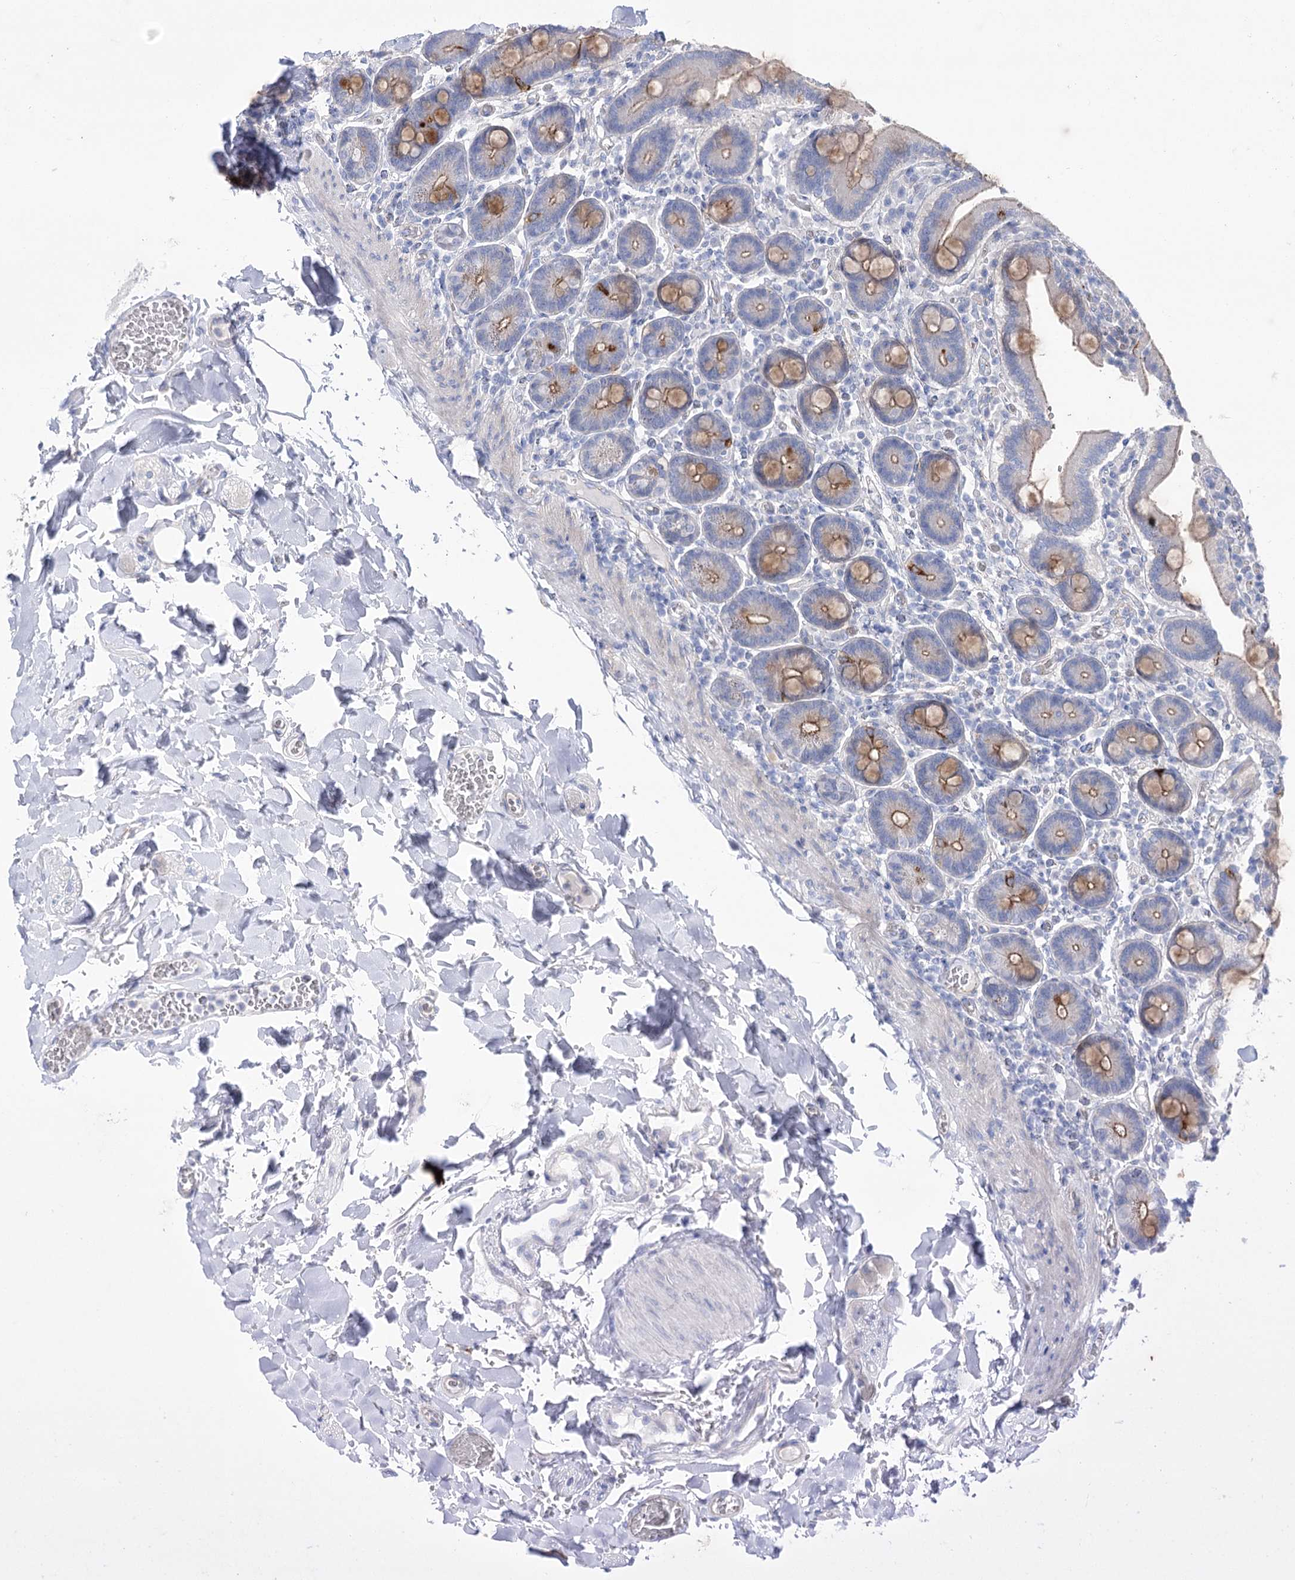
{"staining": {"intensity": "moderate", "quantity": "25%-75%", "location": "cytoplasmic/membranous"}, "tissue": "duodenum", "cell_type": "Glandular cells", "image_type": "normal", "snomed": [{"axis": "morphology", "description": "Normal tissue, NOS"}, {"axis": "topography", "description": "Duodenum"}], "caption": "Duodenum stained for a protein reveals moderate cytoplasmic/membranous positivity in glandular cells. (IHC, brightfield microscopy, high magnification).", "gene": "NRAP", "patient": {"sex": "female", "age": 62}}